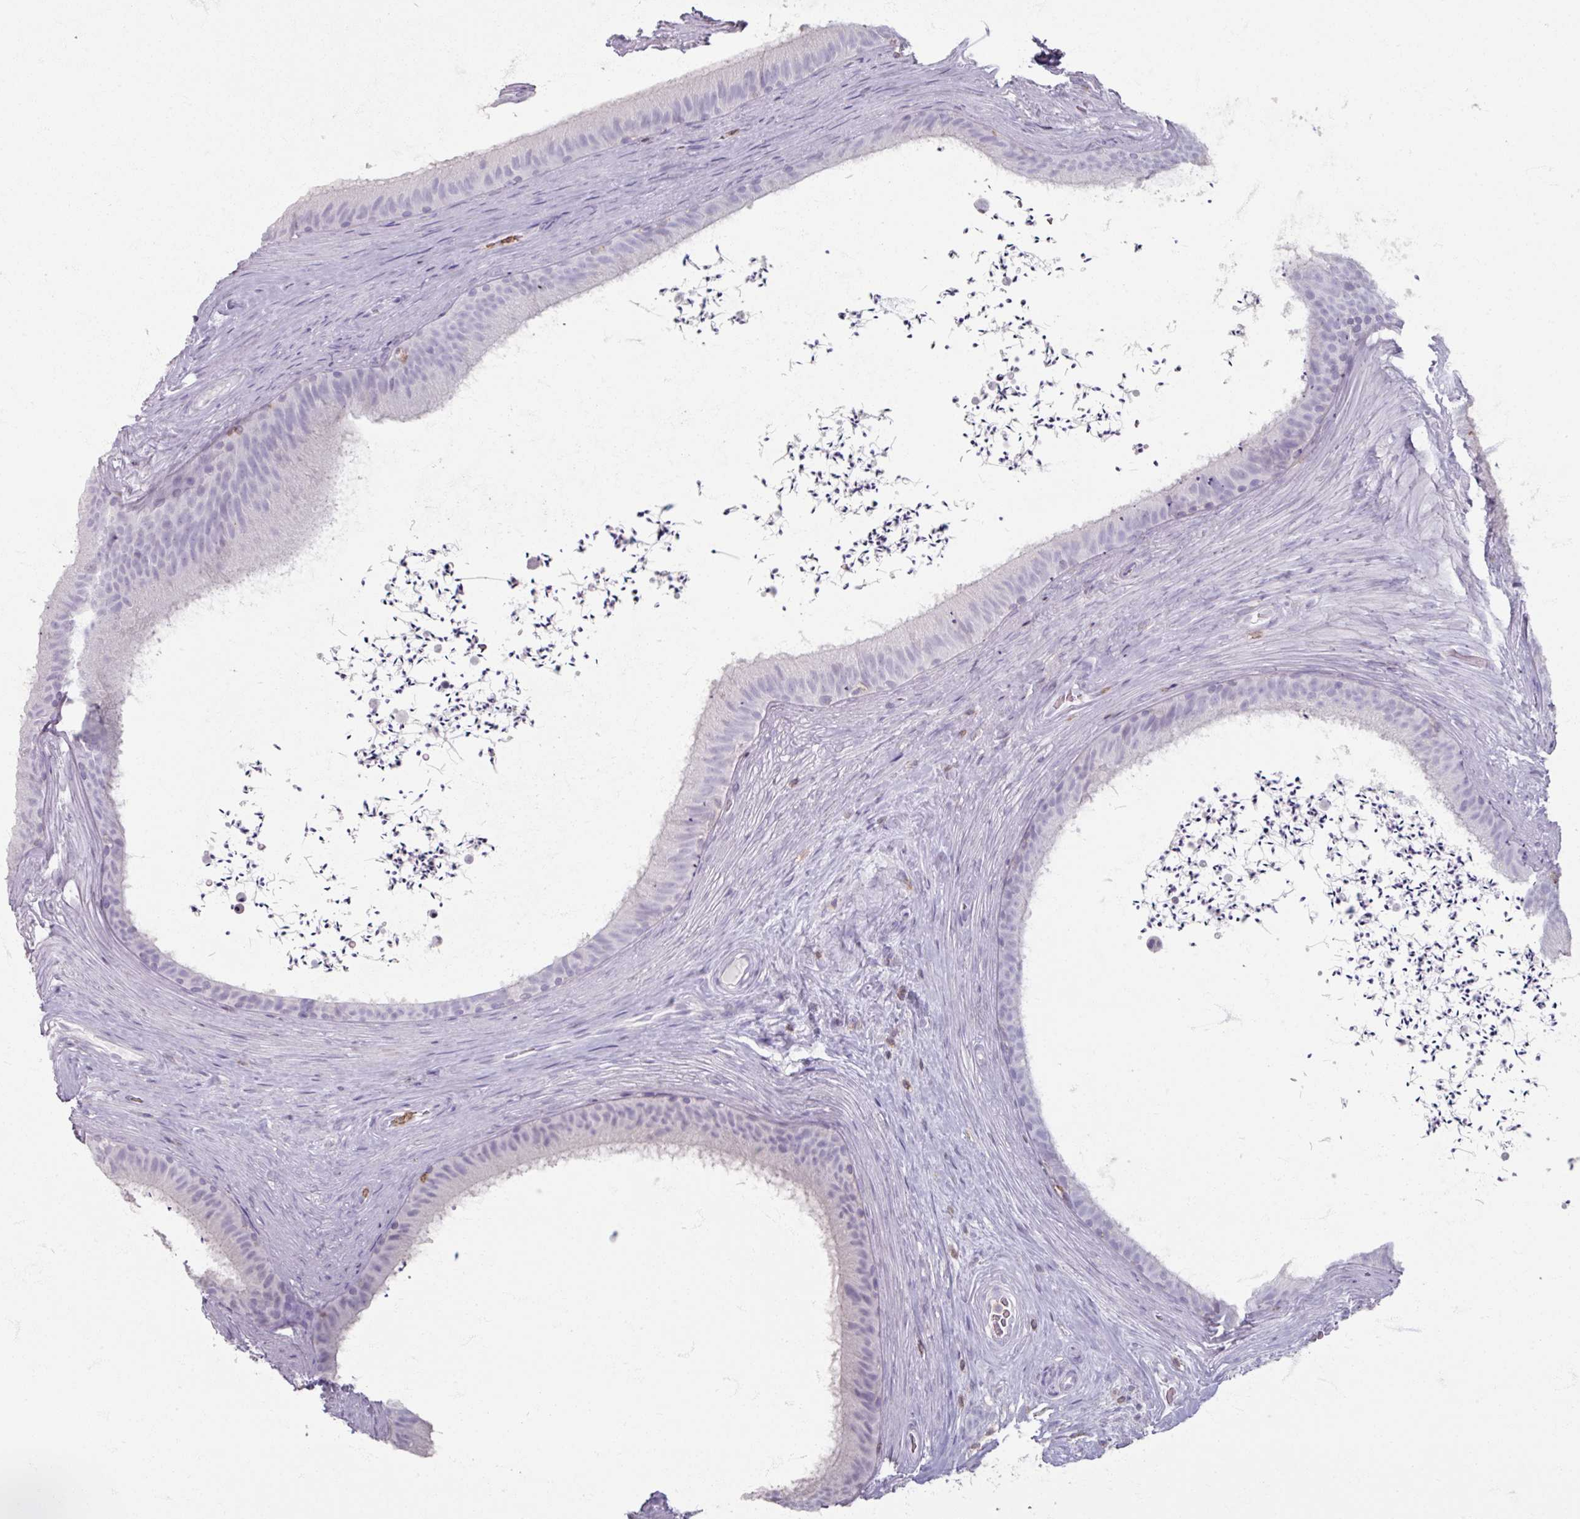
{"staining": {"intensity": "negative", "quantity": "none", "location": "none"}, "tissue": "epididymis", "cell_type": "Glandular cells", "image_type": "normal", "snomed": [{"axis": "morphology", "description": "Normal tissue, NOS"}, {"axis": "topography", "description": "Testis"}, {"axis": "topography", "description": "Epididymis"}], "caption": "Immunohistochemistry (IHC) of benign epididymis reveals no positivity in glandular cells. (DAB (3,3'-diaminobenzidine) immunohistochemistry (IHC), high magnification).", "gene": "PTPRC", "patient": {"sex": "male", "age": 41}}